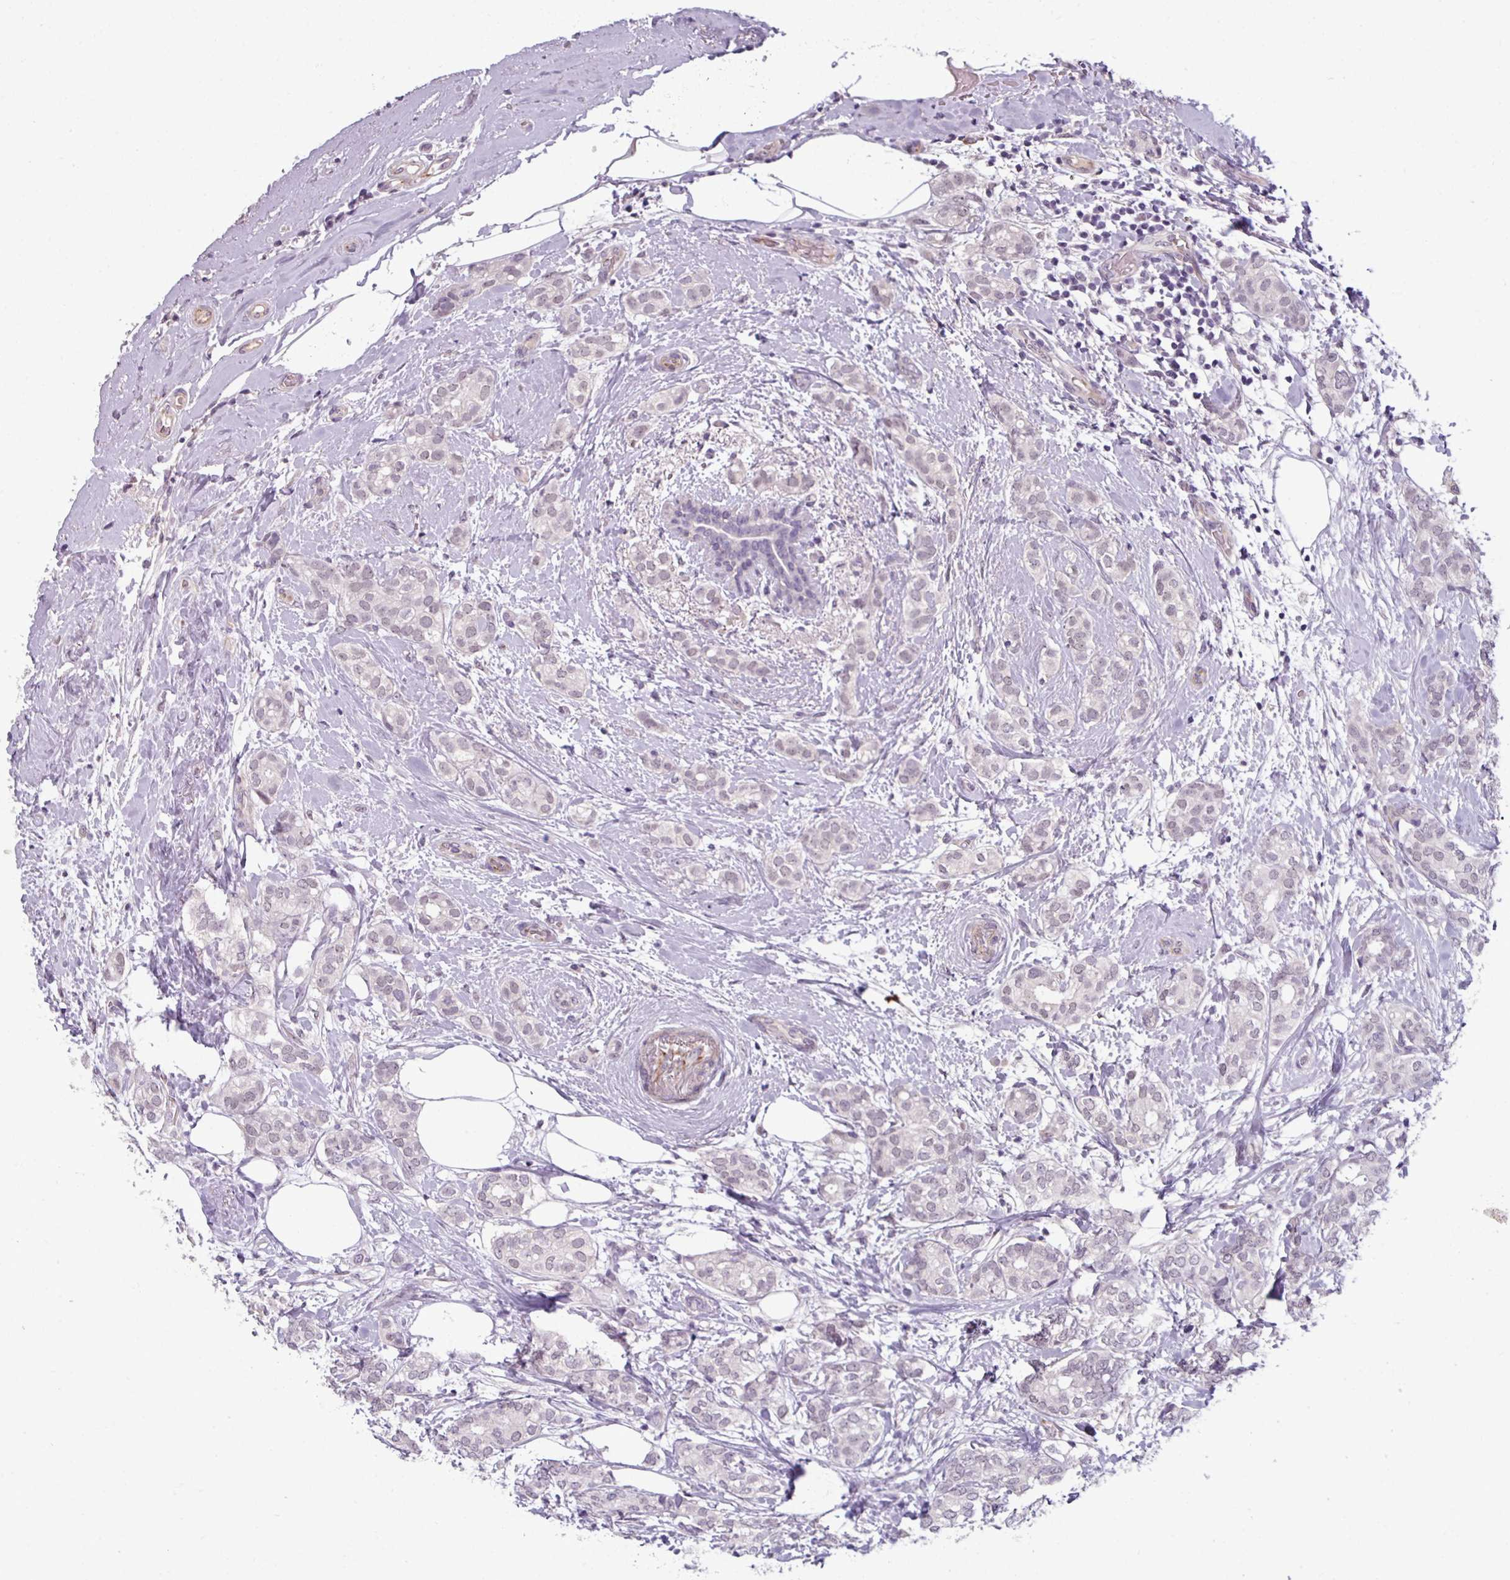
{"staining": {"intensity": "weak", "quantity": "<25%", "location": "nuclear"}, "tissue": "breast cancer", "cell_type": "Tumor cells", "image_type": "cancer", "snomed": [{"axis": "morphology", "description": "Duct carcinoma"}, {"axis": "topography", "description": "Breast"}], "caption": "Tumor cells show no significant protein staining in breast intraductal carcinoma.", "gene": "UVSSA", "patient": {"sex": "female", "age": 73}}